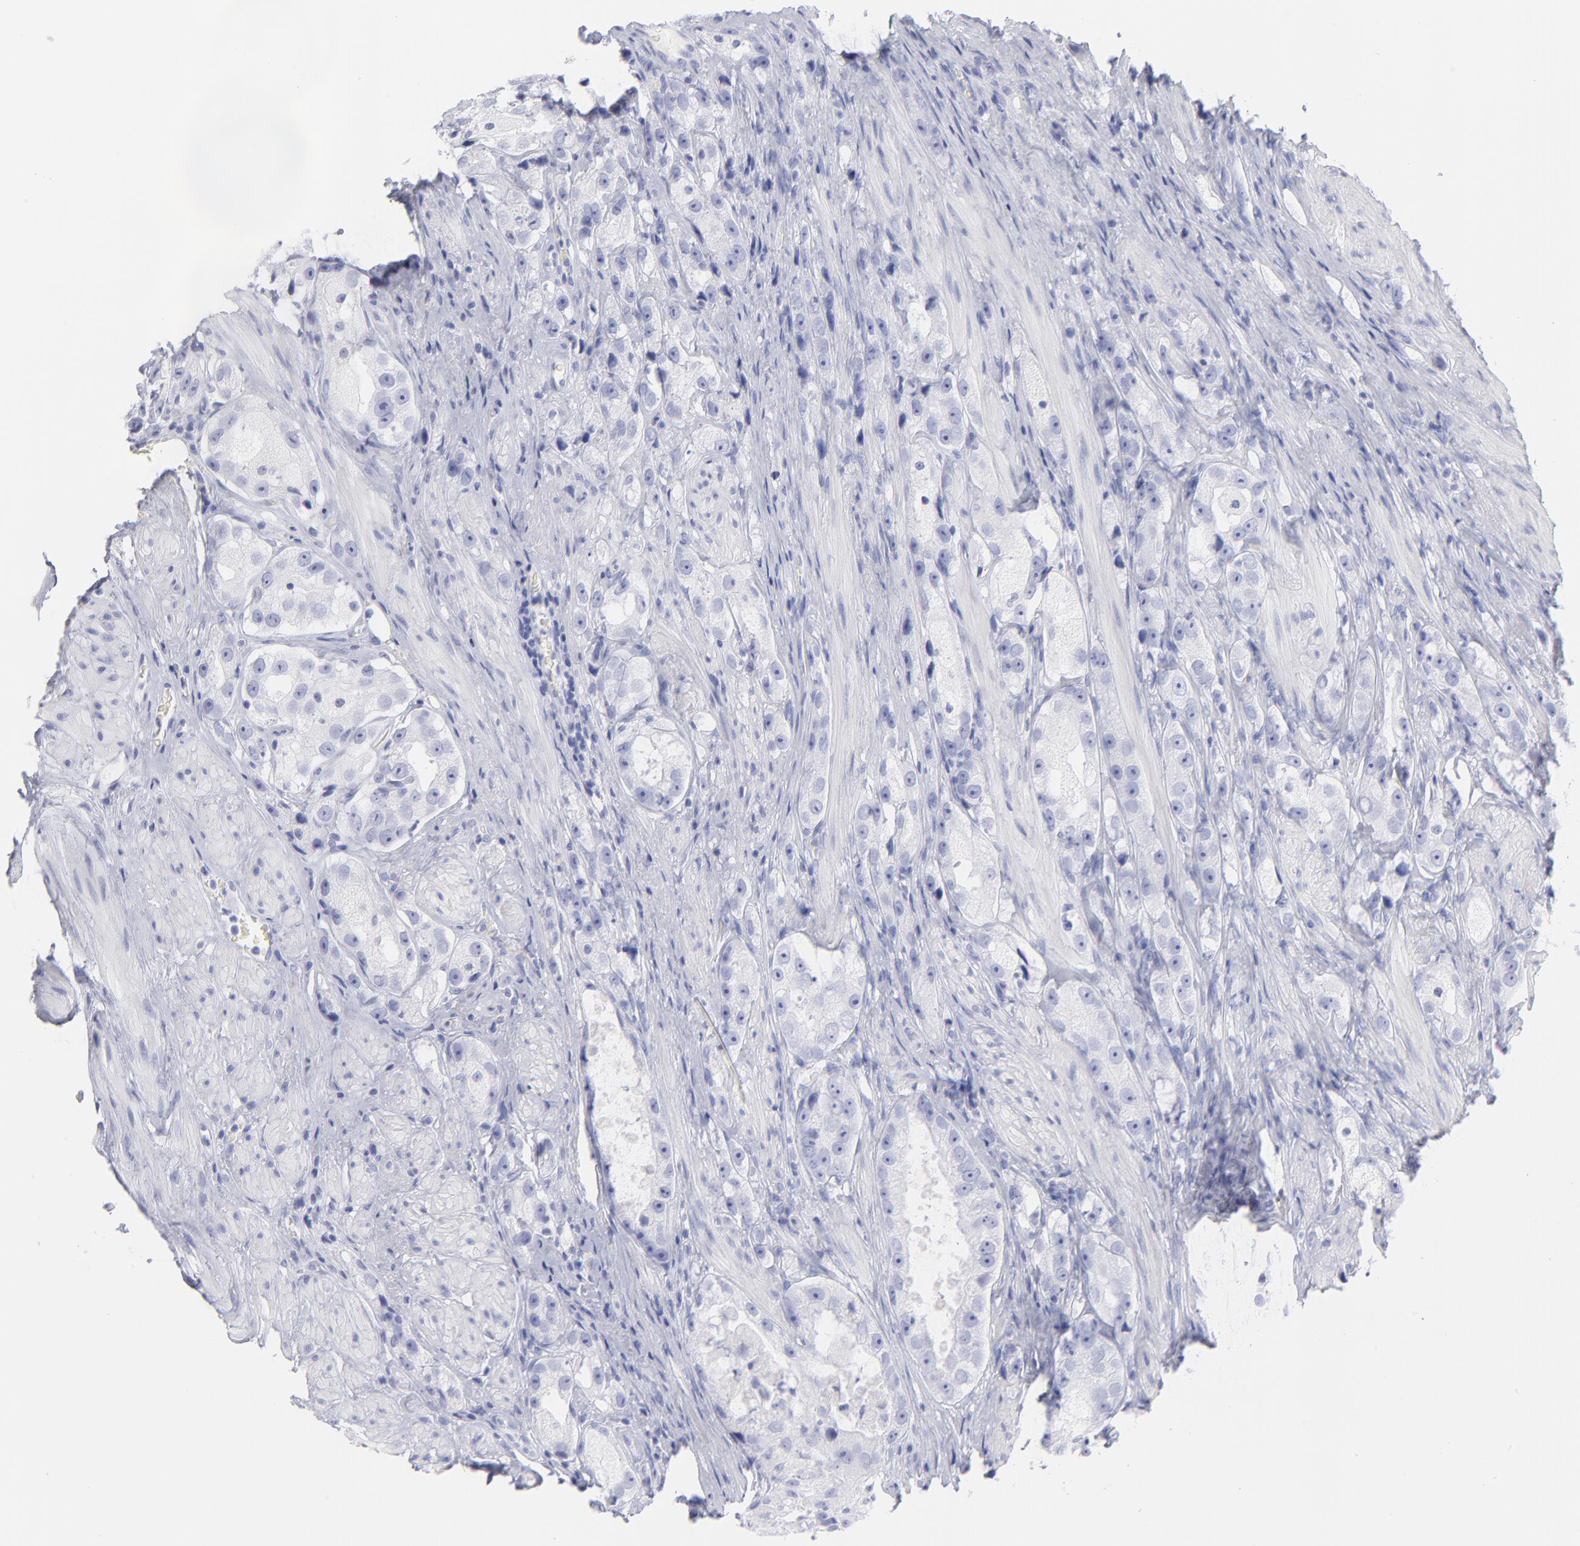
{"staining": {"intensity": "negative", "quantity": "none", "location": "none"}, "tissue": "prostate cancer", "cell_type": "Tumor cells", "image_type": "cancer", "snomed": [{"axis": "morphology", "description": "Adenocarcinoma, High grade"}, {"axis": "topography", "description": "Prostate"}], "caption": "DAB immunohistochemical staining of human prostate cancer (high-grade adenocarcinoma) demonstrates no significant positivity in tumor cells.", "gene": "F13B", "patient": {"sex": "male", "age": 63}}